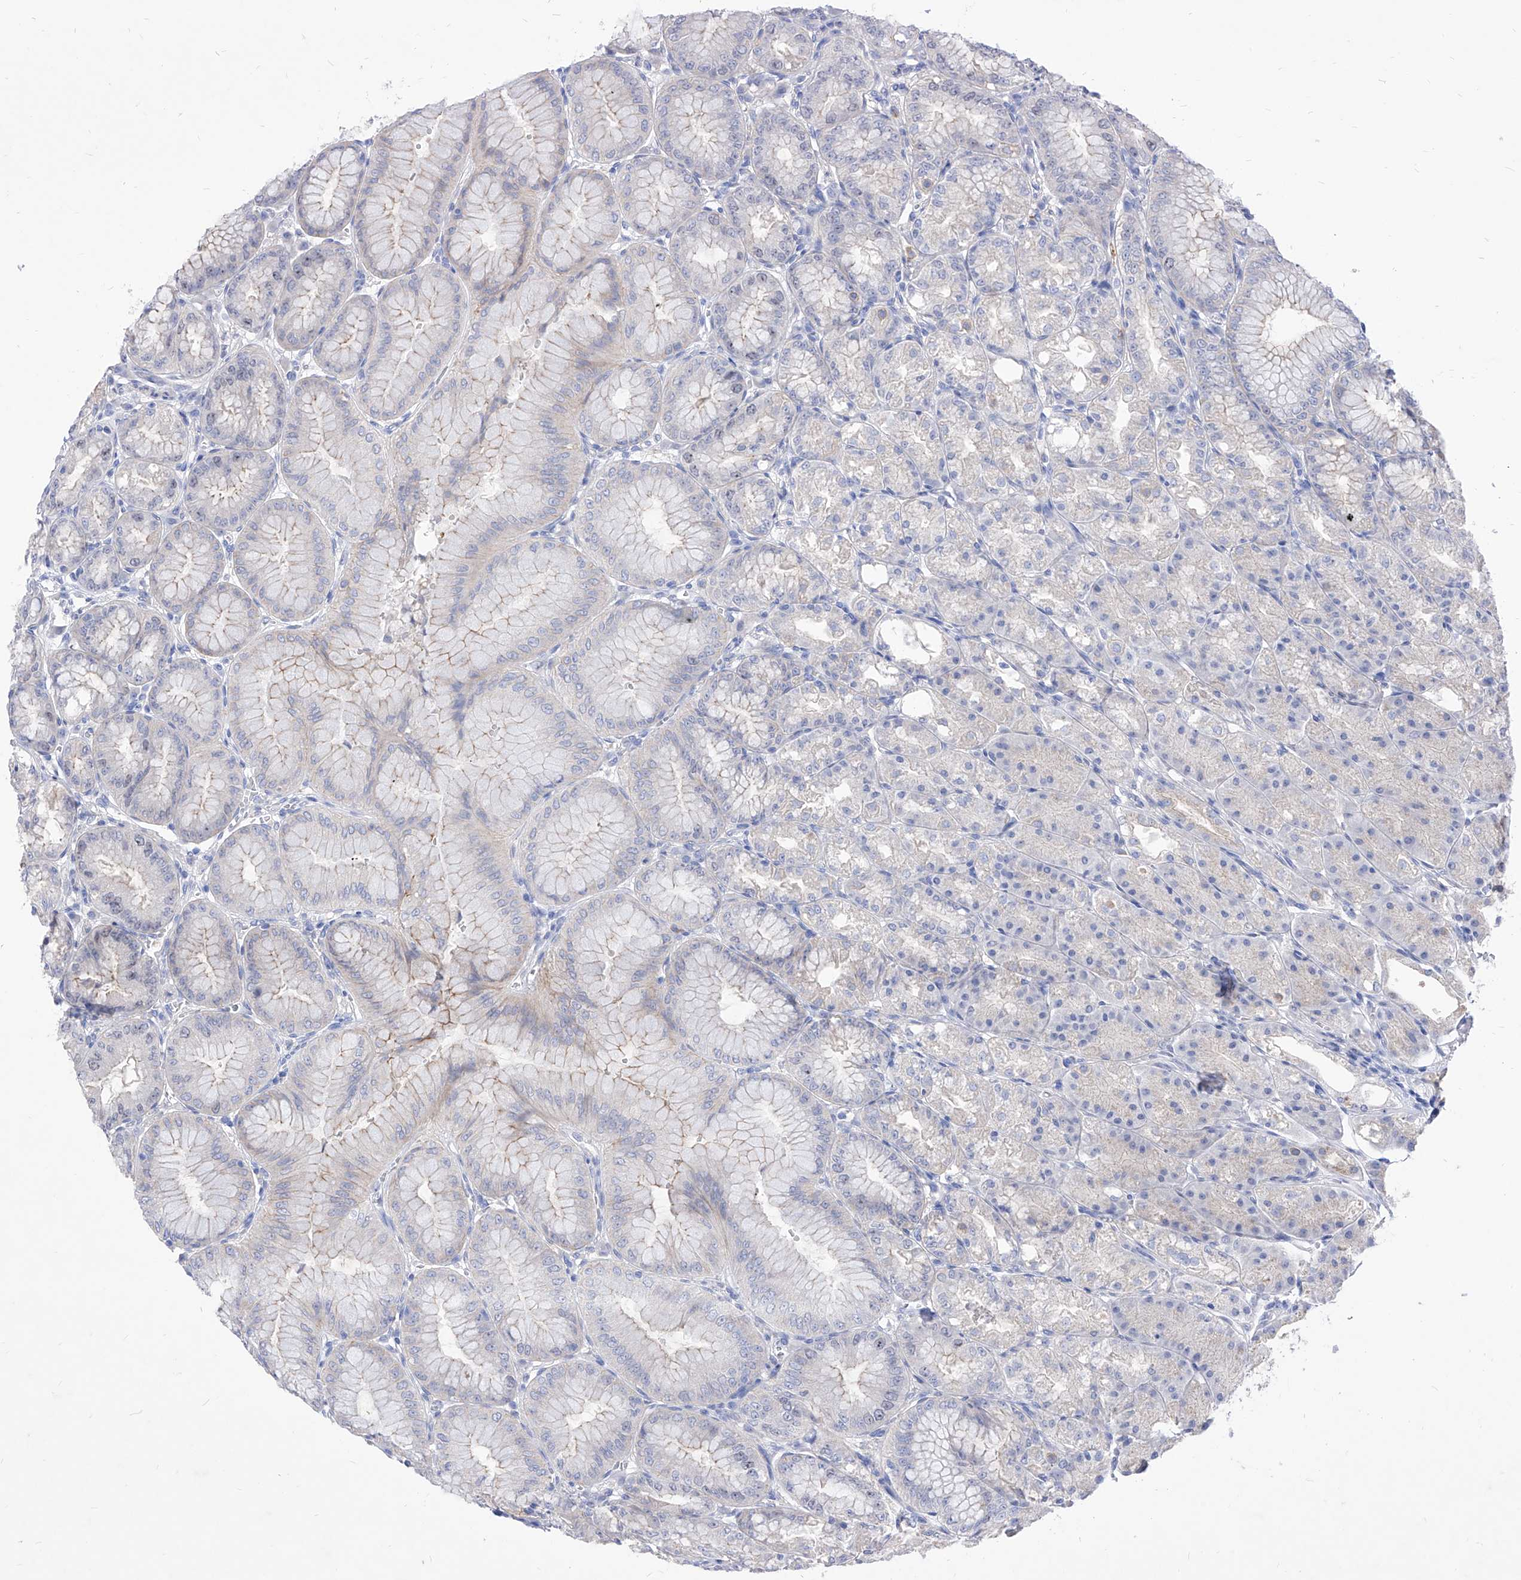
{"staining": {"intensity": "strong", "quantity": "<25%", "location": "cytoplasmic/membranous"}, "tissue": "stomach", "cell_type": "Glandular cells", "image_type": "normal", "snomed": [{"axis": "morphology", "description": "Normal tissue, NOS"}, {"axis": "topography", "description": "Stomach, lower"}], "caption": "Immunohistochemical staining of unremarkable stomach demonstrates strong cytoplasmic/membranous protein positivity in approximately <25% of glandular cells. (Brightfield microscopy of DAB IHC at high magnification).", "gene": "VAX1", "patient": {"sex": "male", "age": 71}}